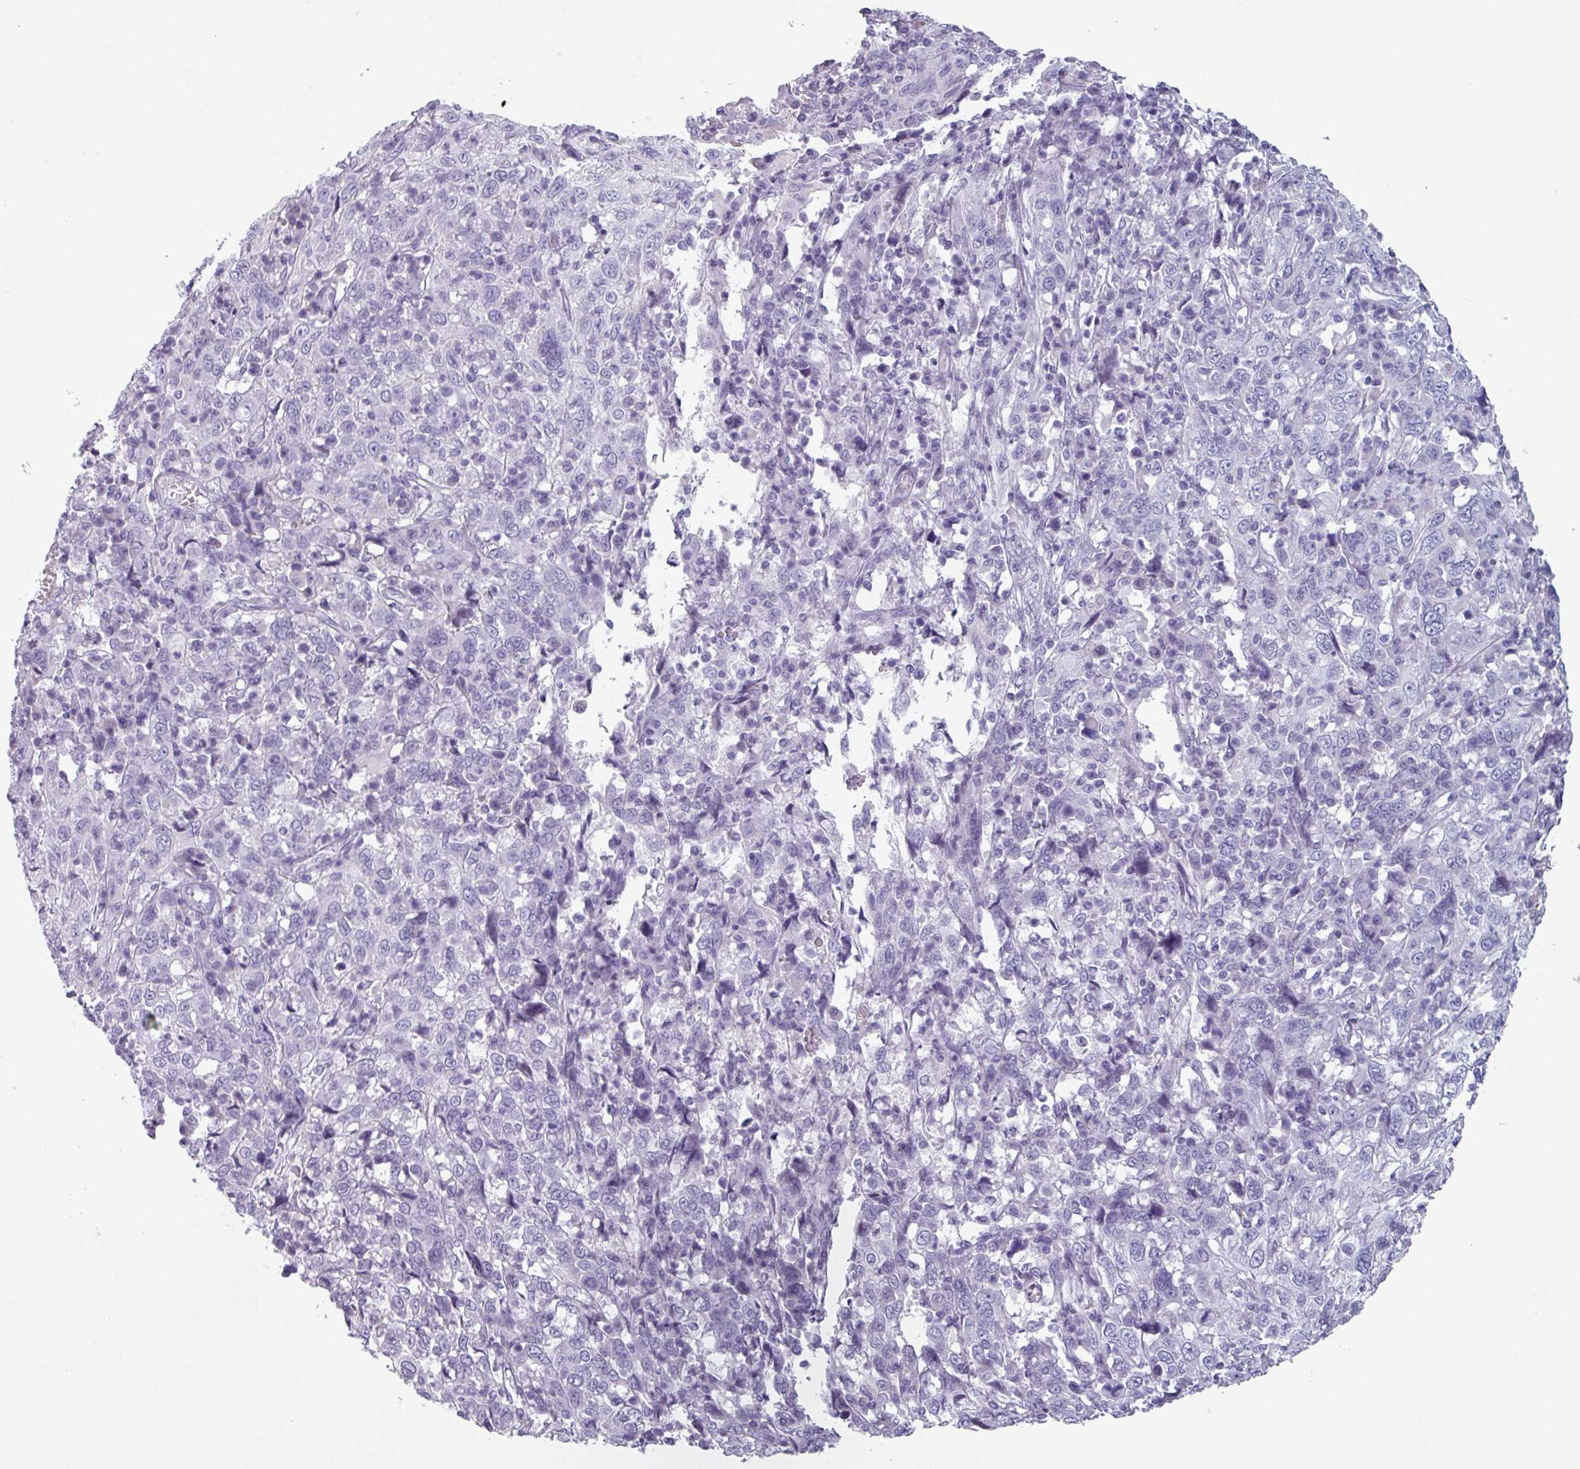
{"staining": {"intensity": "negative", "quantity": "none", "location": "none"}, "tissue": "cervical cancer", "cell_type": "Tumor cells", "image_type": "cancer", "snomed": [{"axis": "morphology", "description": "Squamous cell carcinoma, NOS"}, {"axis": "topography", "description": "Cervix"}], "caption": "The micrograph reveals no staining of tumor cells in cervical cancer (squamous cell carcinoma).", "gene": "SLC35G2", "patient": {"sex": "female", "age": 46}}